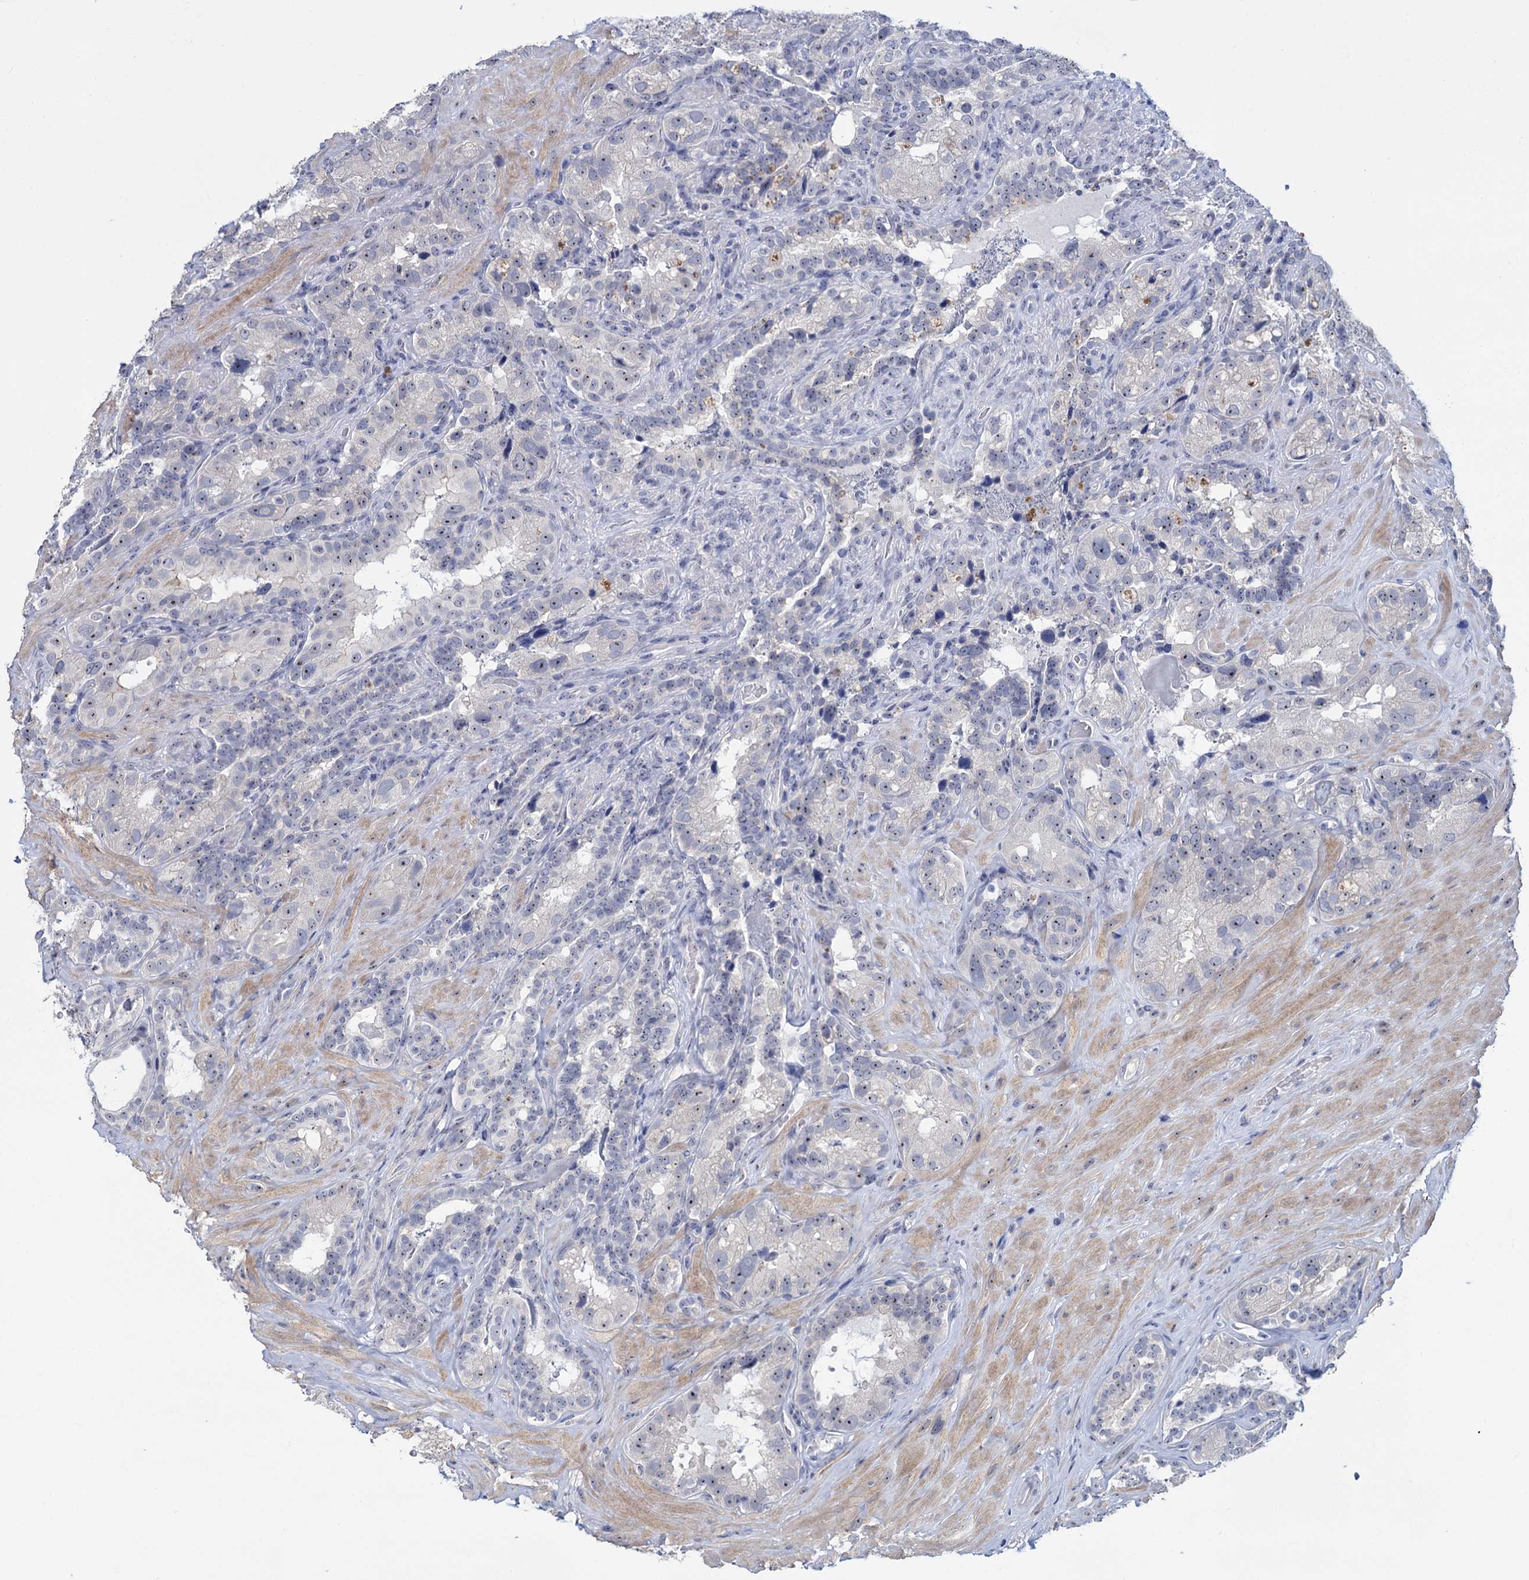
{"staining": {"intensity": "moderate", "quantity": "<25%", "location": "cytoplasmic/membranous"}, "tissue": "seminal vesicle", "cell_type": "Glandular cells", "image_type": "normal", "snomed": [{"axis": "morphology", "description": "Normal tissue, NOS"}, {"axis": "topography", "description": "Seminal veicle"}, {"axis": "topography", "description": "Peripheral nerve tissue"}], "caption": "Protein analysis of benign seminal vesicle demonstrates moderate cytoplasmic/membranous expression in approximately <25% of glandular cells. The protein of interest is stained brown, and the nuclei are stained in blue (DAB IHC with brightfield microscopy, high magnification).", "gene": "SFN", "patient": {"sex": "male", "age": 67}}